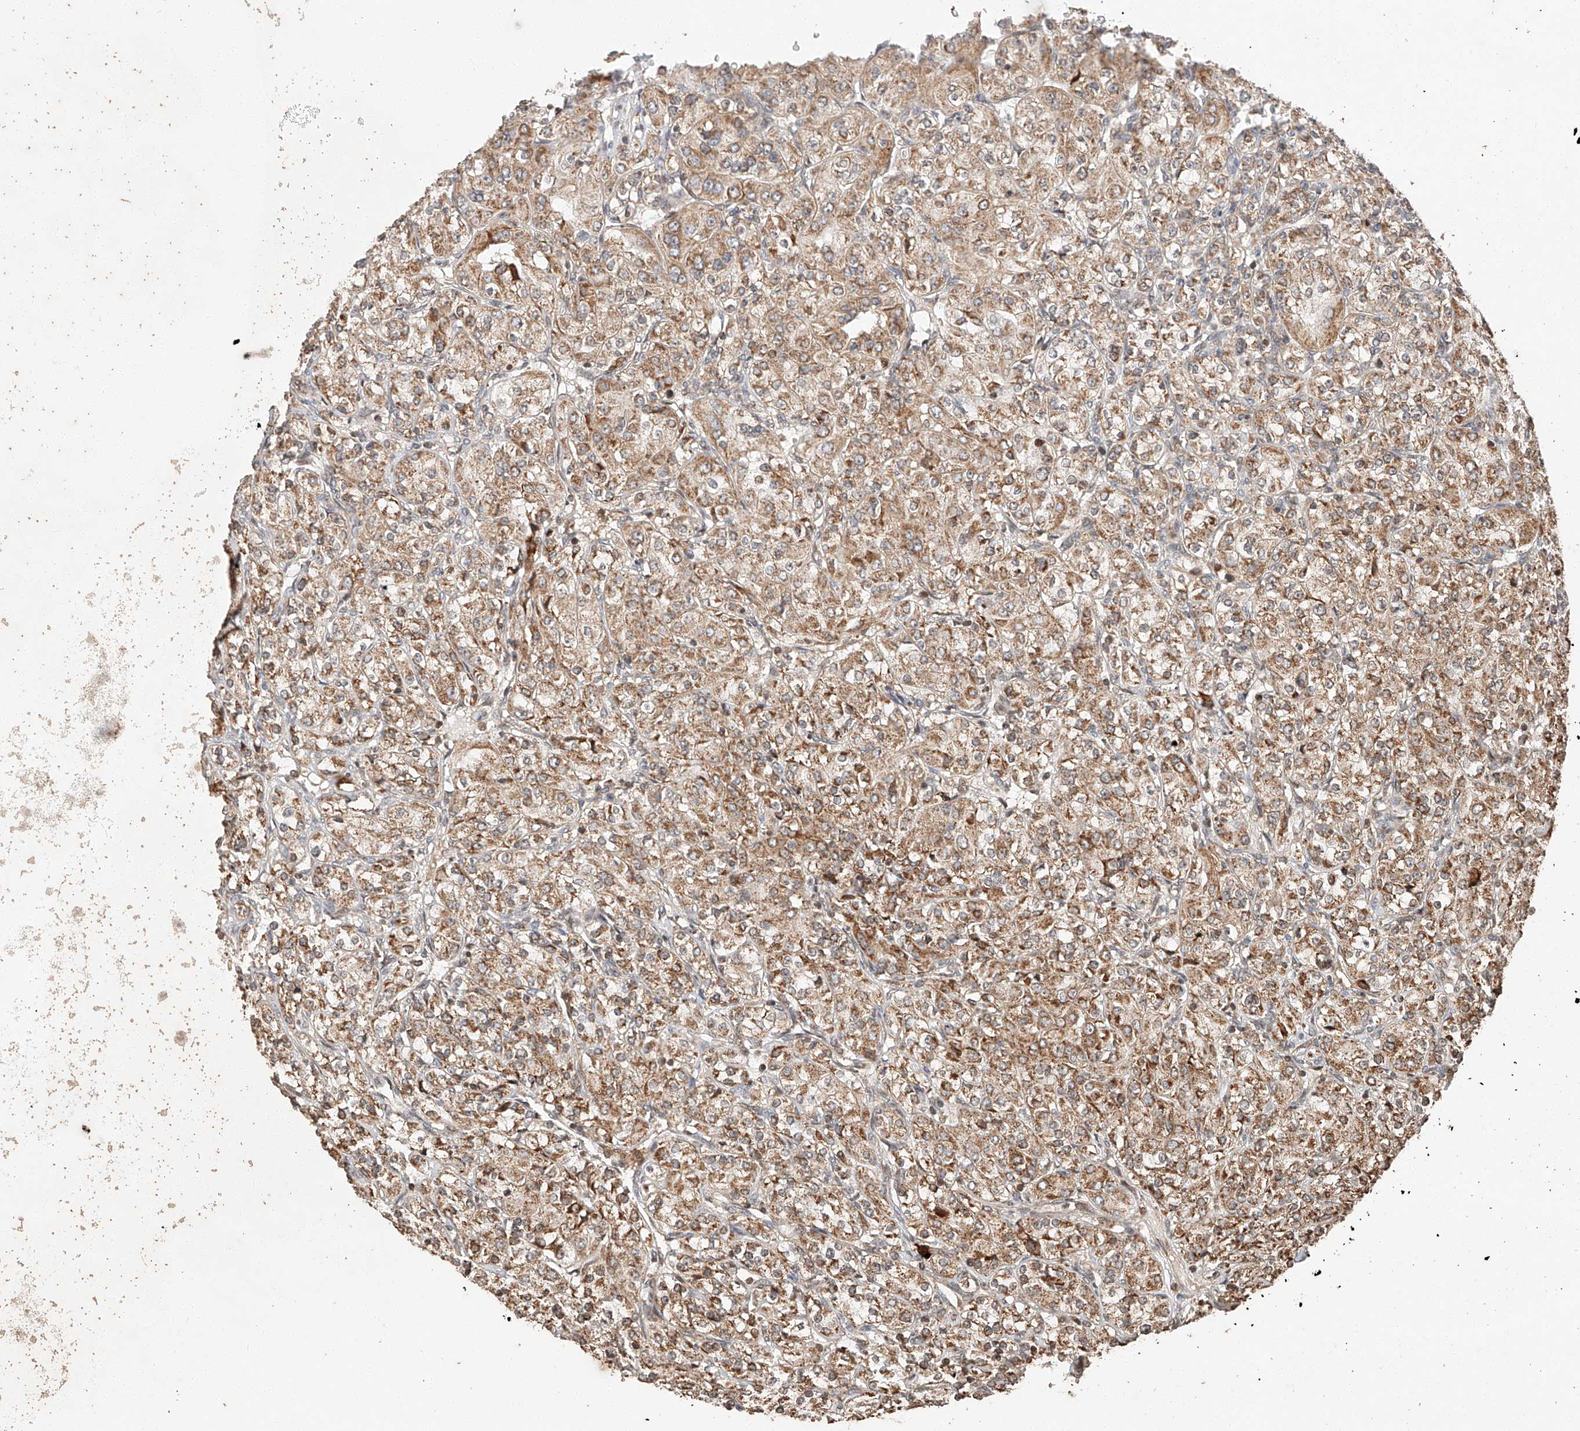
{"staining": {"intensity": "moderate", "quantity": ">75%", "location": "cytoplasmic/membranous"}, "tissue": "renal cancer", "cell_type": "Tumor cells", "image_type": "cancer", "snomed": [{"axis": "morphology", "description": "Adenocarcinoma, NOS"}, {"axis": "topography", "description": "Kidney"}], "caption": "Brown immunohistochemical staining in renal cancer exhibits moderate cytoplasmic/membranous staining in about >75% of tumor cells.", "gene": "ARHGAP33", "patient": {"sex": "male", "age": 77}}